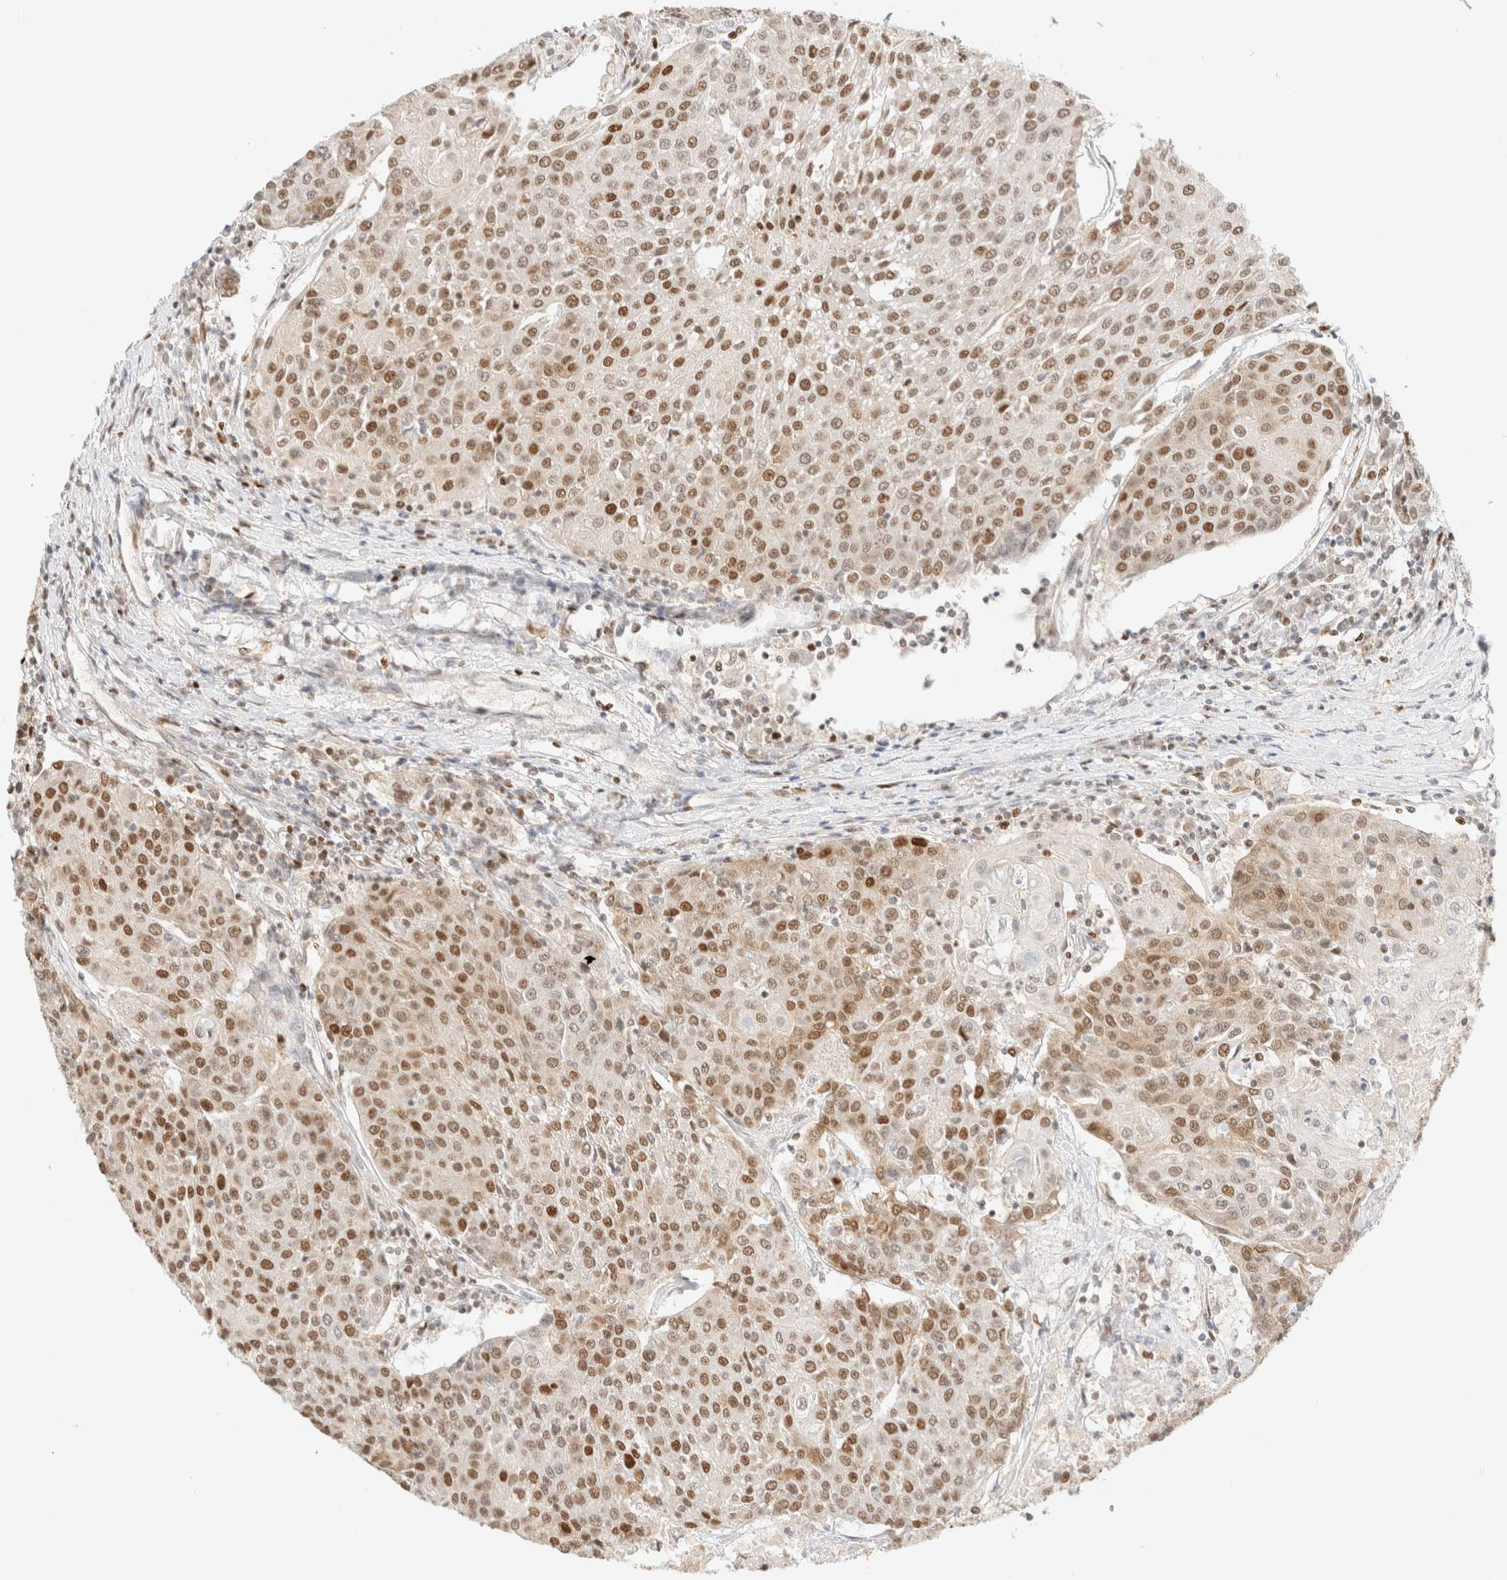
{"staining": {"intensity": "moderate", "quantity": ">75%", "location": "nuclear"}, "tissue": "urothelial cancer", "cell_type": "Tumor cells", "image_type": "cancer", "snomed": [{"axis": "morphology", "description": "Urothelial carcinoma, High grade"}, {"axis": "topography", "description": "Urinary bladder"}], "caption": "DAB (3,3'-diaminobenzidine) immunohistochemical staining of human urothelial cancer exhibits moderate nuclear protein expression in about >75% of tumor cells. The protein is shown in brown color, while the nuclei are stained blue.", "gene": "DDB2", "patient": {"sex": "female", "age": 85}}